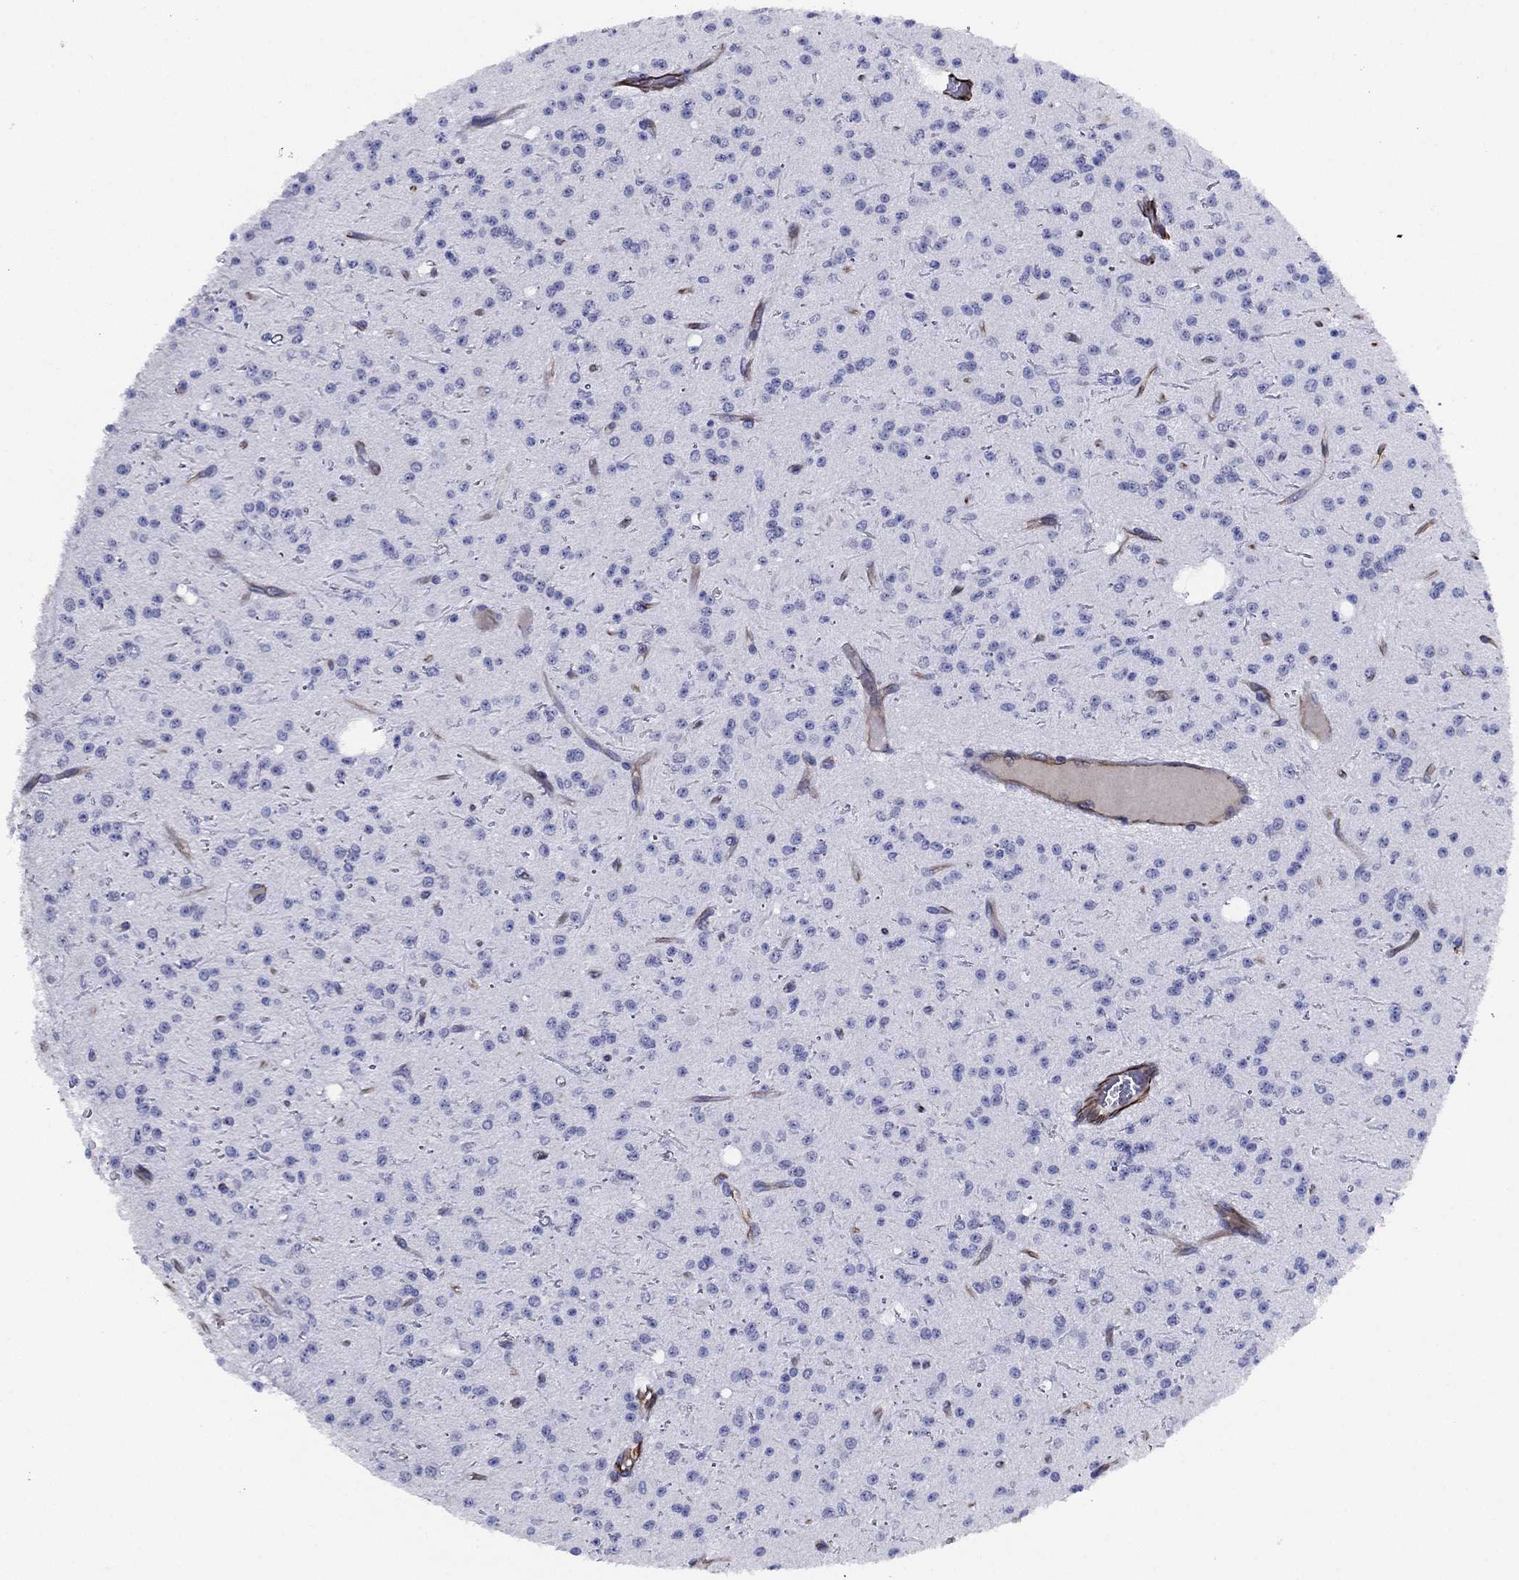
{"staining": {"intensity": "negative", "quantity": "none", "location": "none"}, "tissue": "glioma", "cell_type": "Tumor cells", "image_type": "cancer", "snomed": [{"axis": "morphology", "description": "Glioma, malignant, Low grade"}, {"axis": "topography", "description": "Brain"}], "caption": "This is an immunohistochemistry image of glioma. There is no positivity in tumor cells.", "gene": "MAS1", "patient": {"sex": "male", "age": 27}}